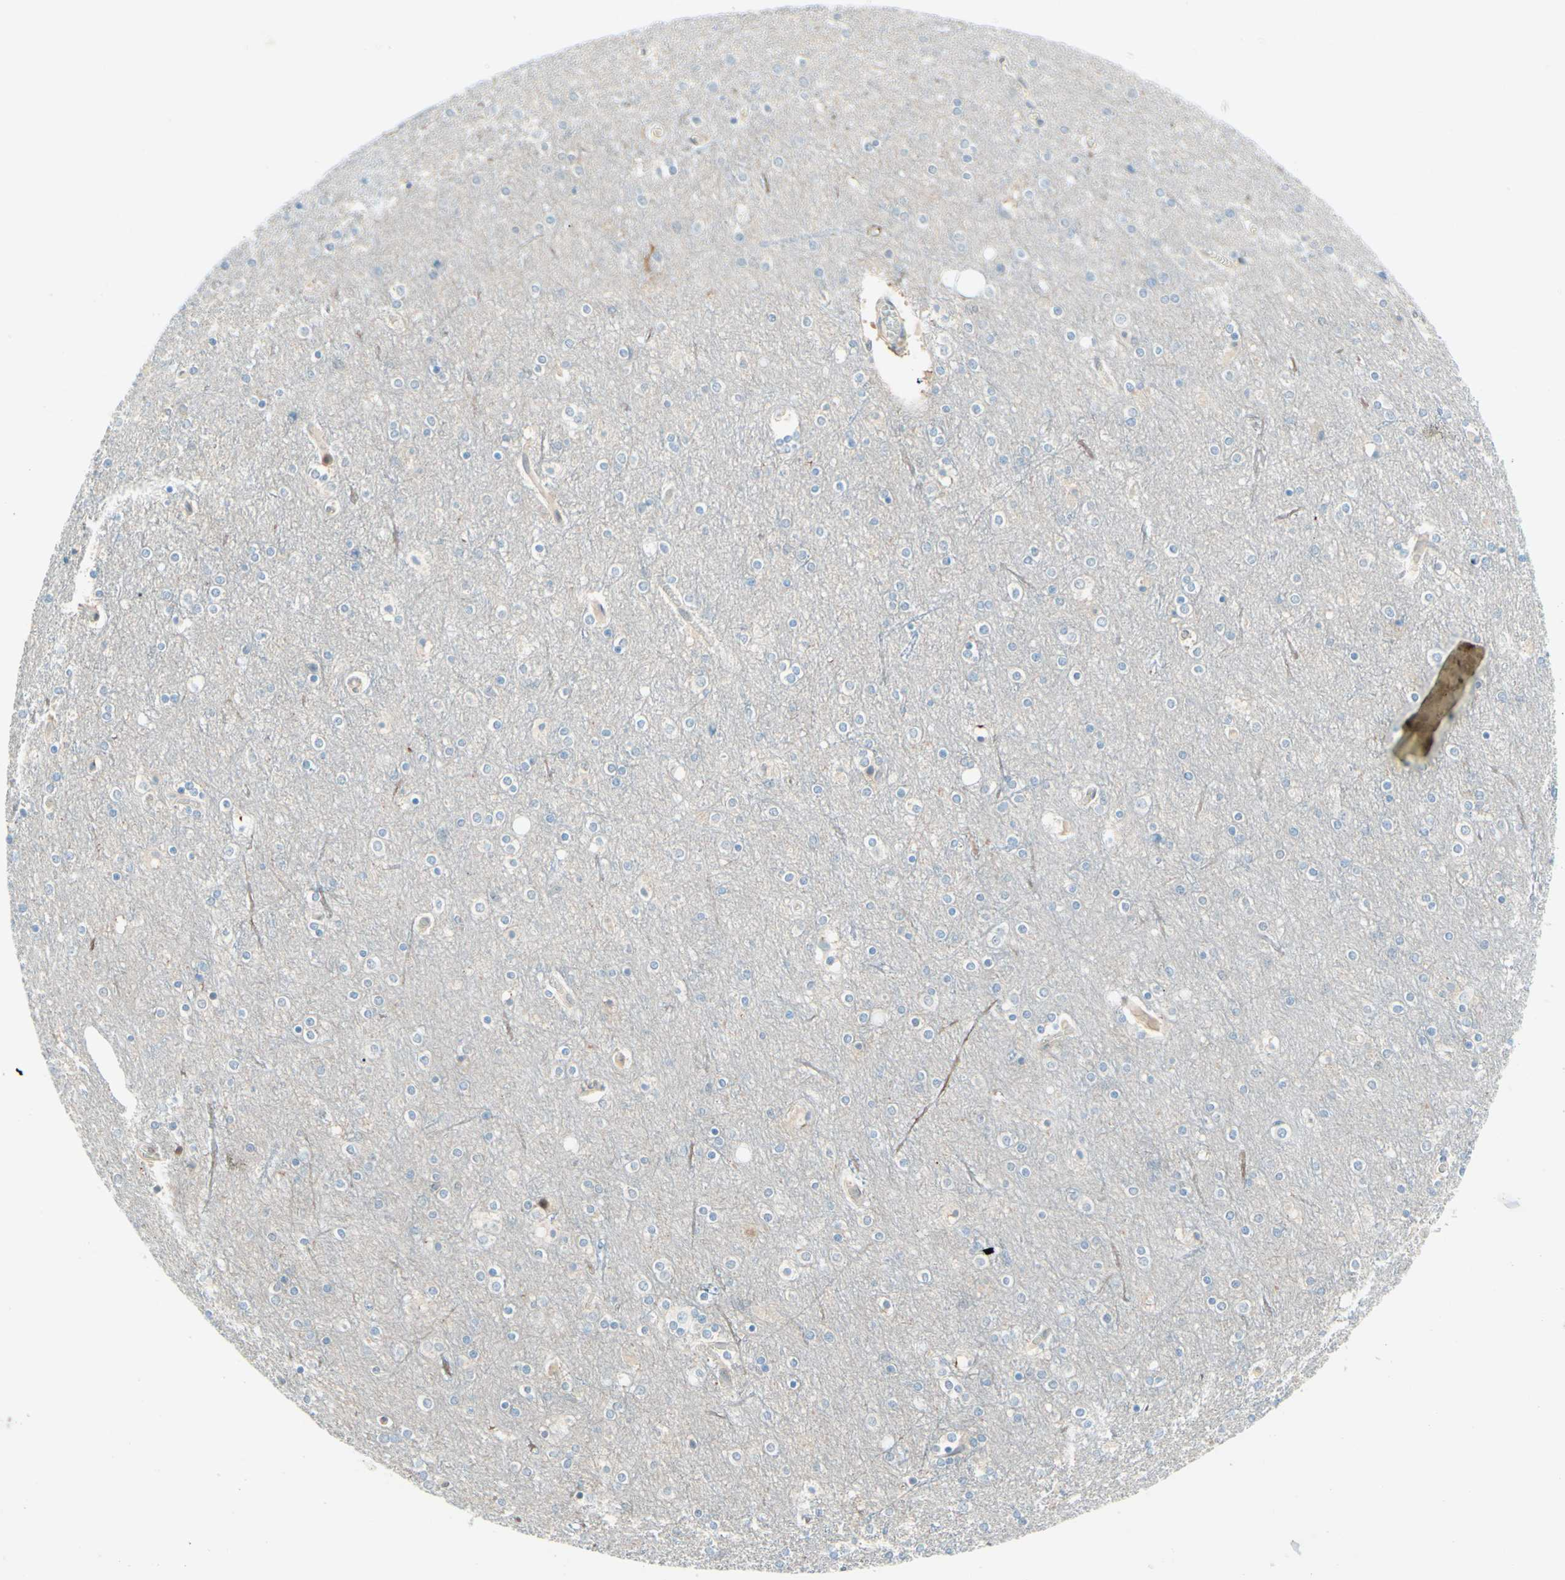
{"staining": {"intensity": "weak", "quantity": ">75%", "location": "cytoplasmic/membranous"}, "tissue": "cerebral cortex", "cell_type": "Endothelial cells", "image_type": "normal", "snomed": [{"axis": "morphology", "description": "Normal tissue, NOS"}, {"axis": "topography", "description": "Cerebral cortex"}], "caption": "DAB (3,3'-diaminobenzidine) immunohistochemical staining of unremarkable cerebral cortex demonstrates weak cytoplasmic/membranous protein positivity in approximately >75% of endothelial cells.", "gene": "UPK3B", "patient": {"sex": "female", "age": 54}}